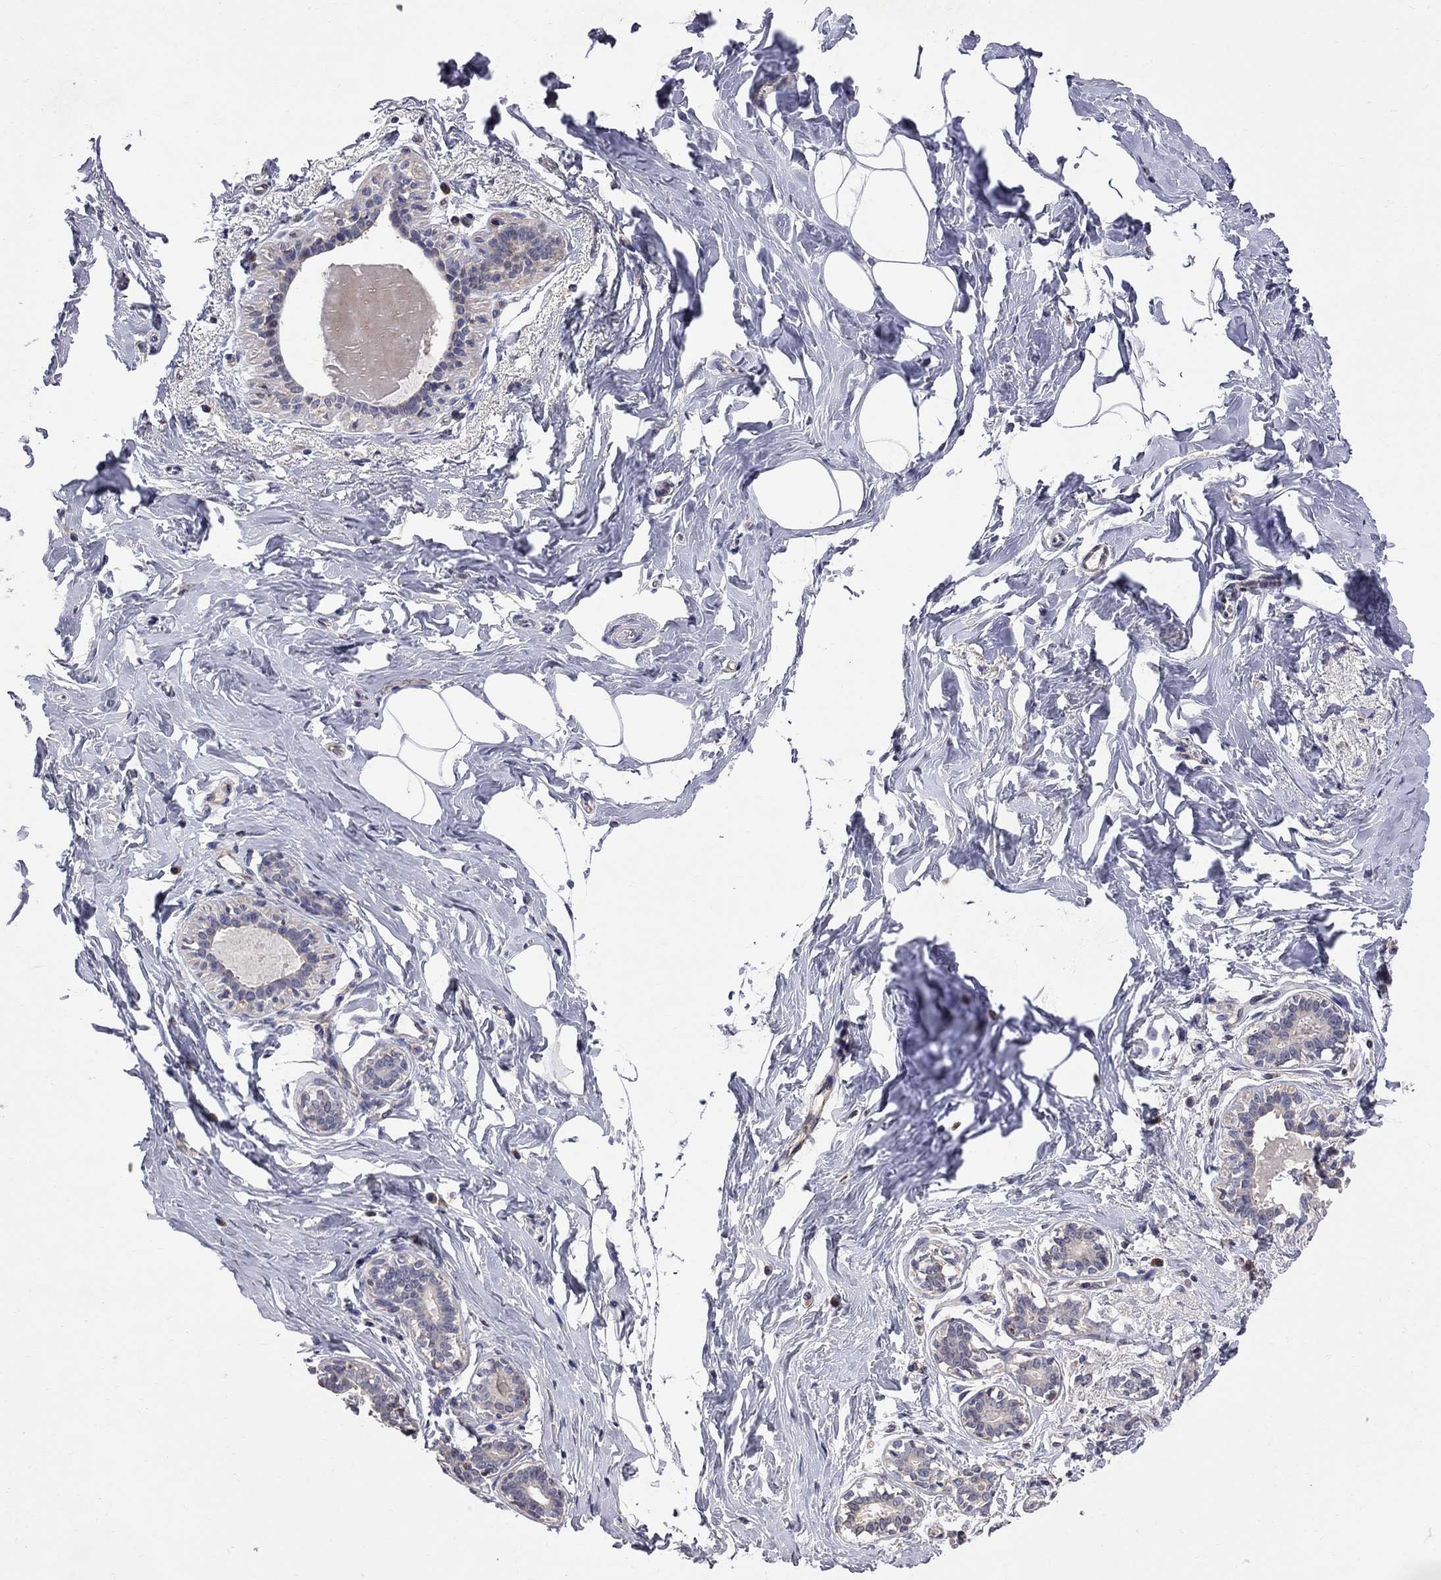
{"staining": {"intensity": "negative", "quantity": "none", "location": "none"}, "tissue": "breast", "cell_type": "Adipocytes", "image_type": "normal", "snomed": [{"axis": "morphology", "description": "Normal tissue, NOS"}, {"axis": "morphology", "description": "Lobular carcinoma, in situ"}, {"axis": "topography", "description": "Breast"}], "caption": "High power microscopy image of an IHC micrograph of benign breast, revealing no significant expression in adipocytes.", "gene": "ABI3", "patient": {"sex": "female", "age": 35}}